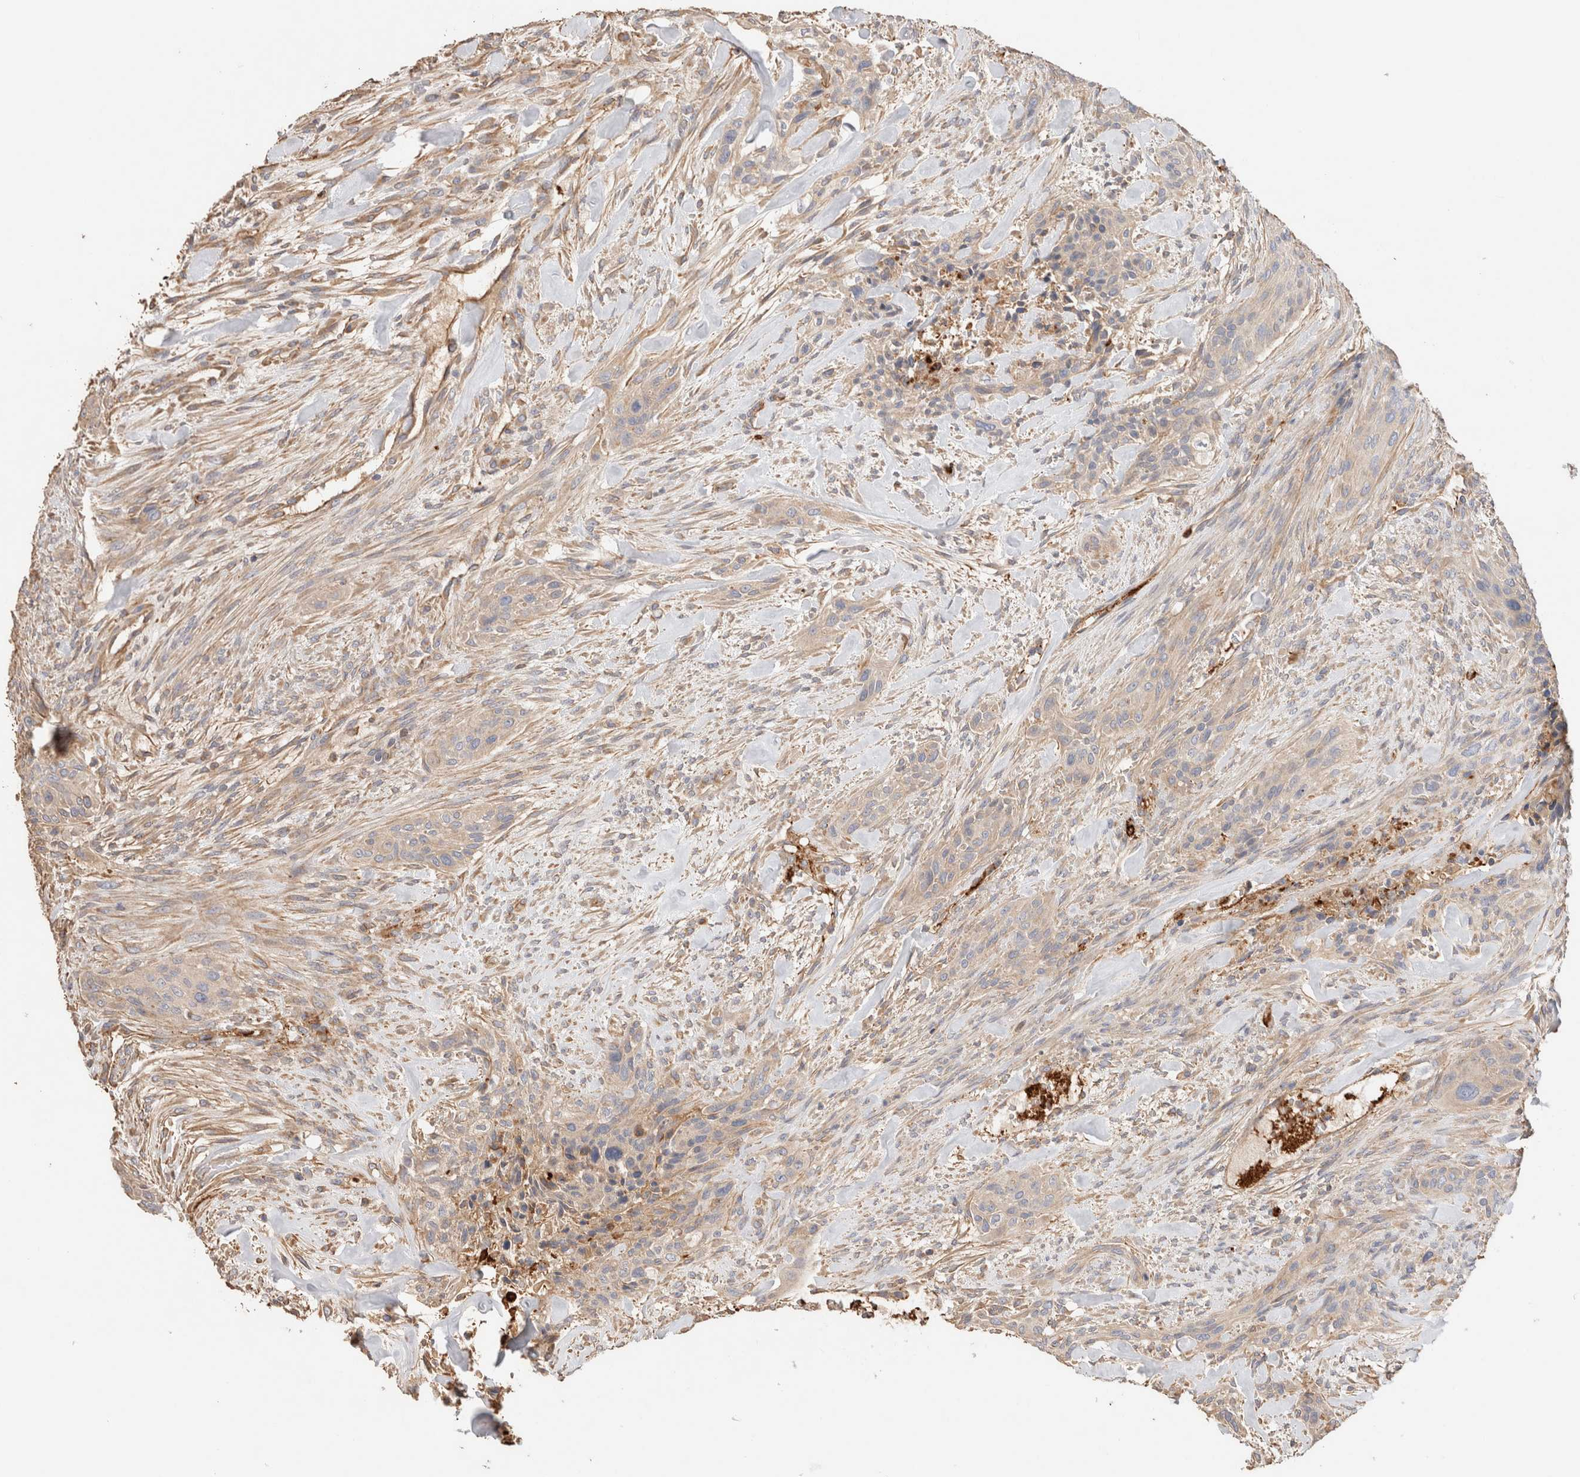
{"staining": {"intensity": "weak", "quantity": ">75%", "location": "cytoplasmic/membranous"}, "tissue": "urothelial cancer", "cell_type": "Tumor cells", "image_type": "cancer", "snomed": [{"axis": "morphology", "description": "Urothelial carcinoma, High grade"}, {"axis": "topography", "description": "Urinary bladder"}], "caption": "About >75% of tumor cells in urothelial cancer show weak cytoplasmic/membranous protein positivity as visualized by brown immunohistochemical staining.", "gene": "PROS1", "patient": {"sex": "male", "age": 35}}